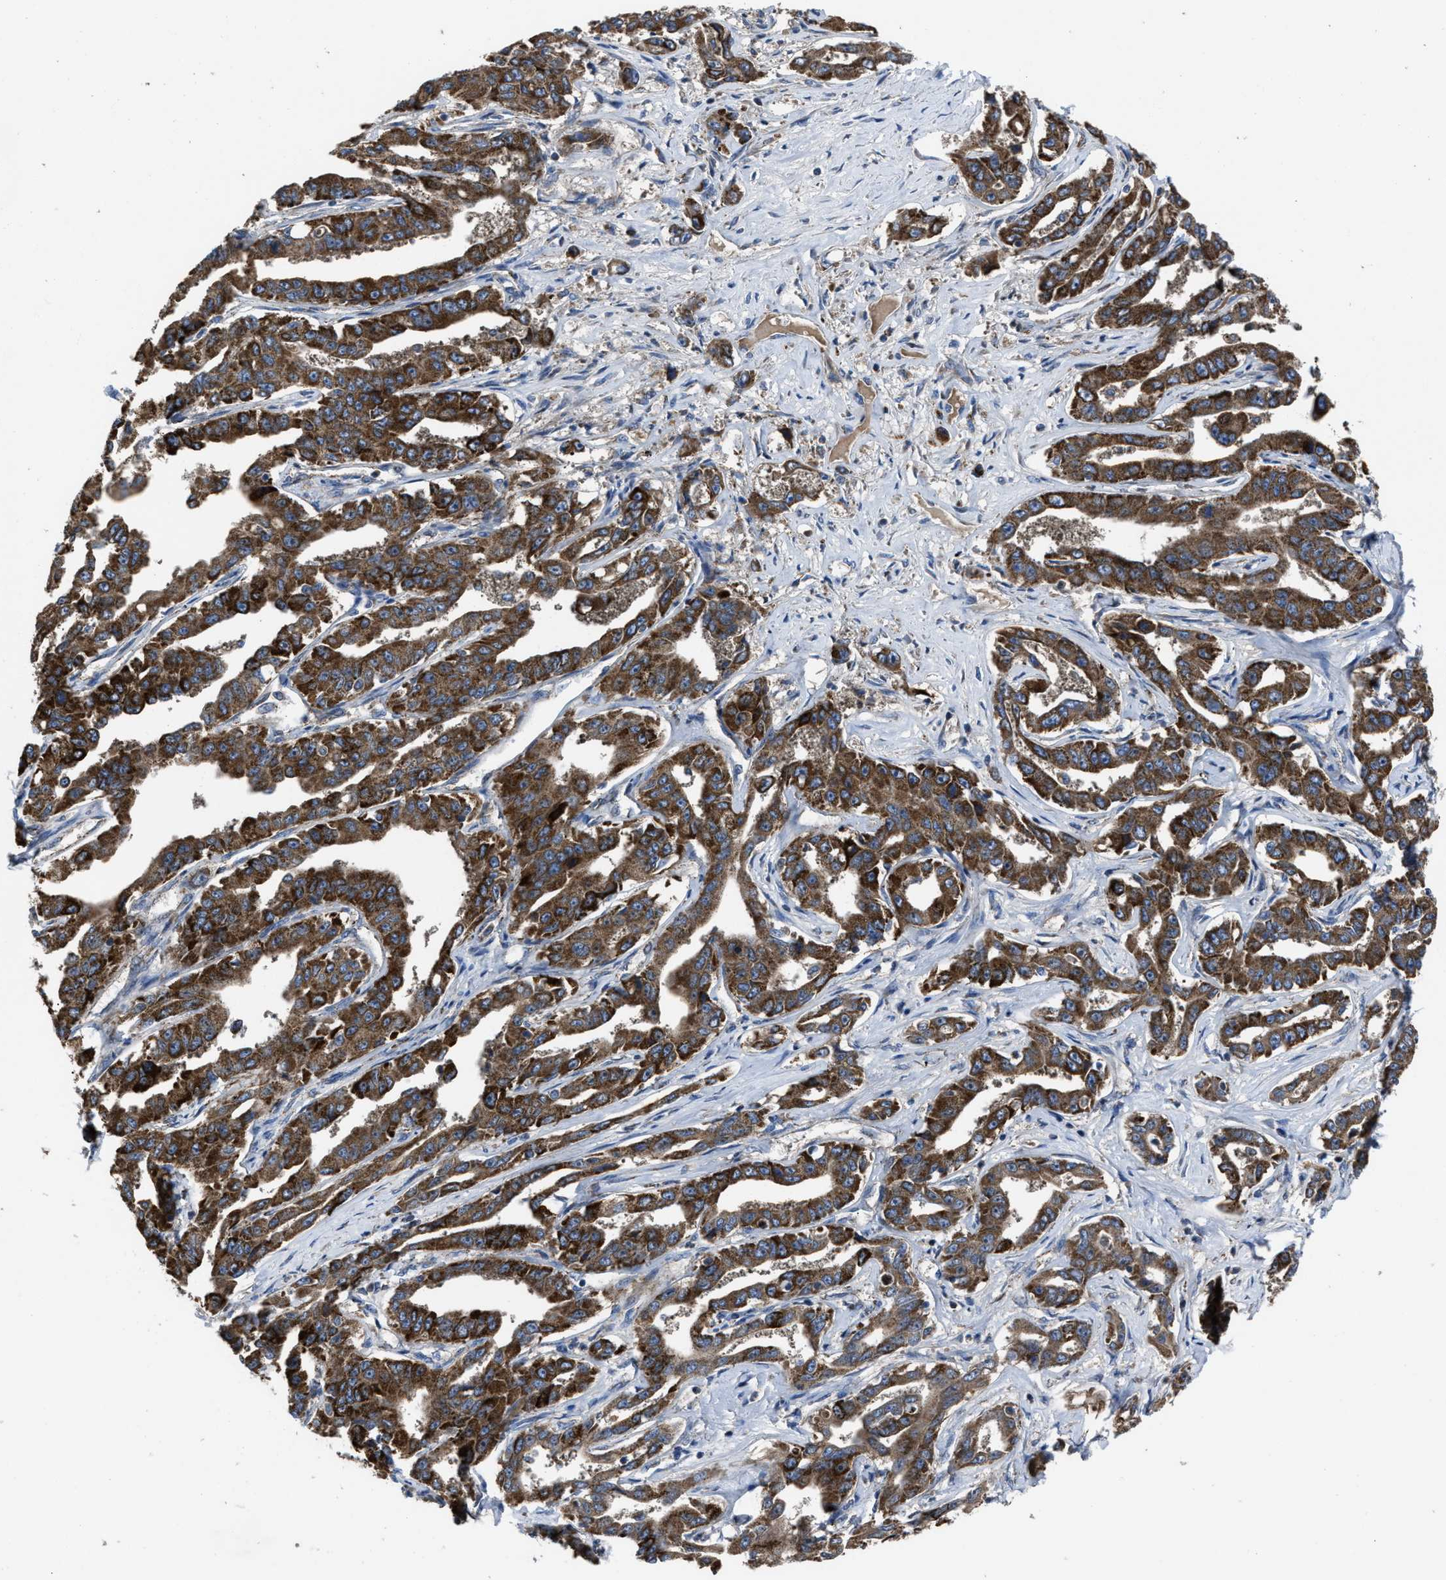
{"staining": {"intensity": "strong", "quantity": ">75%", "location": "cytoplasmic/membranous"}, "tissue": "liver cancer", "cell_type": "Tumor cells", "image_type": "cancer", "snomed": [{"axis": "morphology", "description": "Cholangiocarcinoma"}, {"axis": "topography", "description": "Liver"}], "caption": "Liver cholangiocarcinoma was stained to show a protein in brown. There is high levels of strong cytoplasmic/membranous staining in approximately >75% of tumor cells.", "gene": "PASK", "patient": {"sex": "male", "age": 59}}